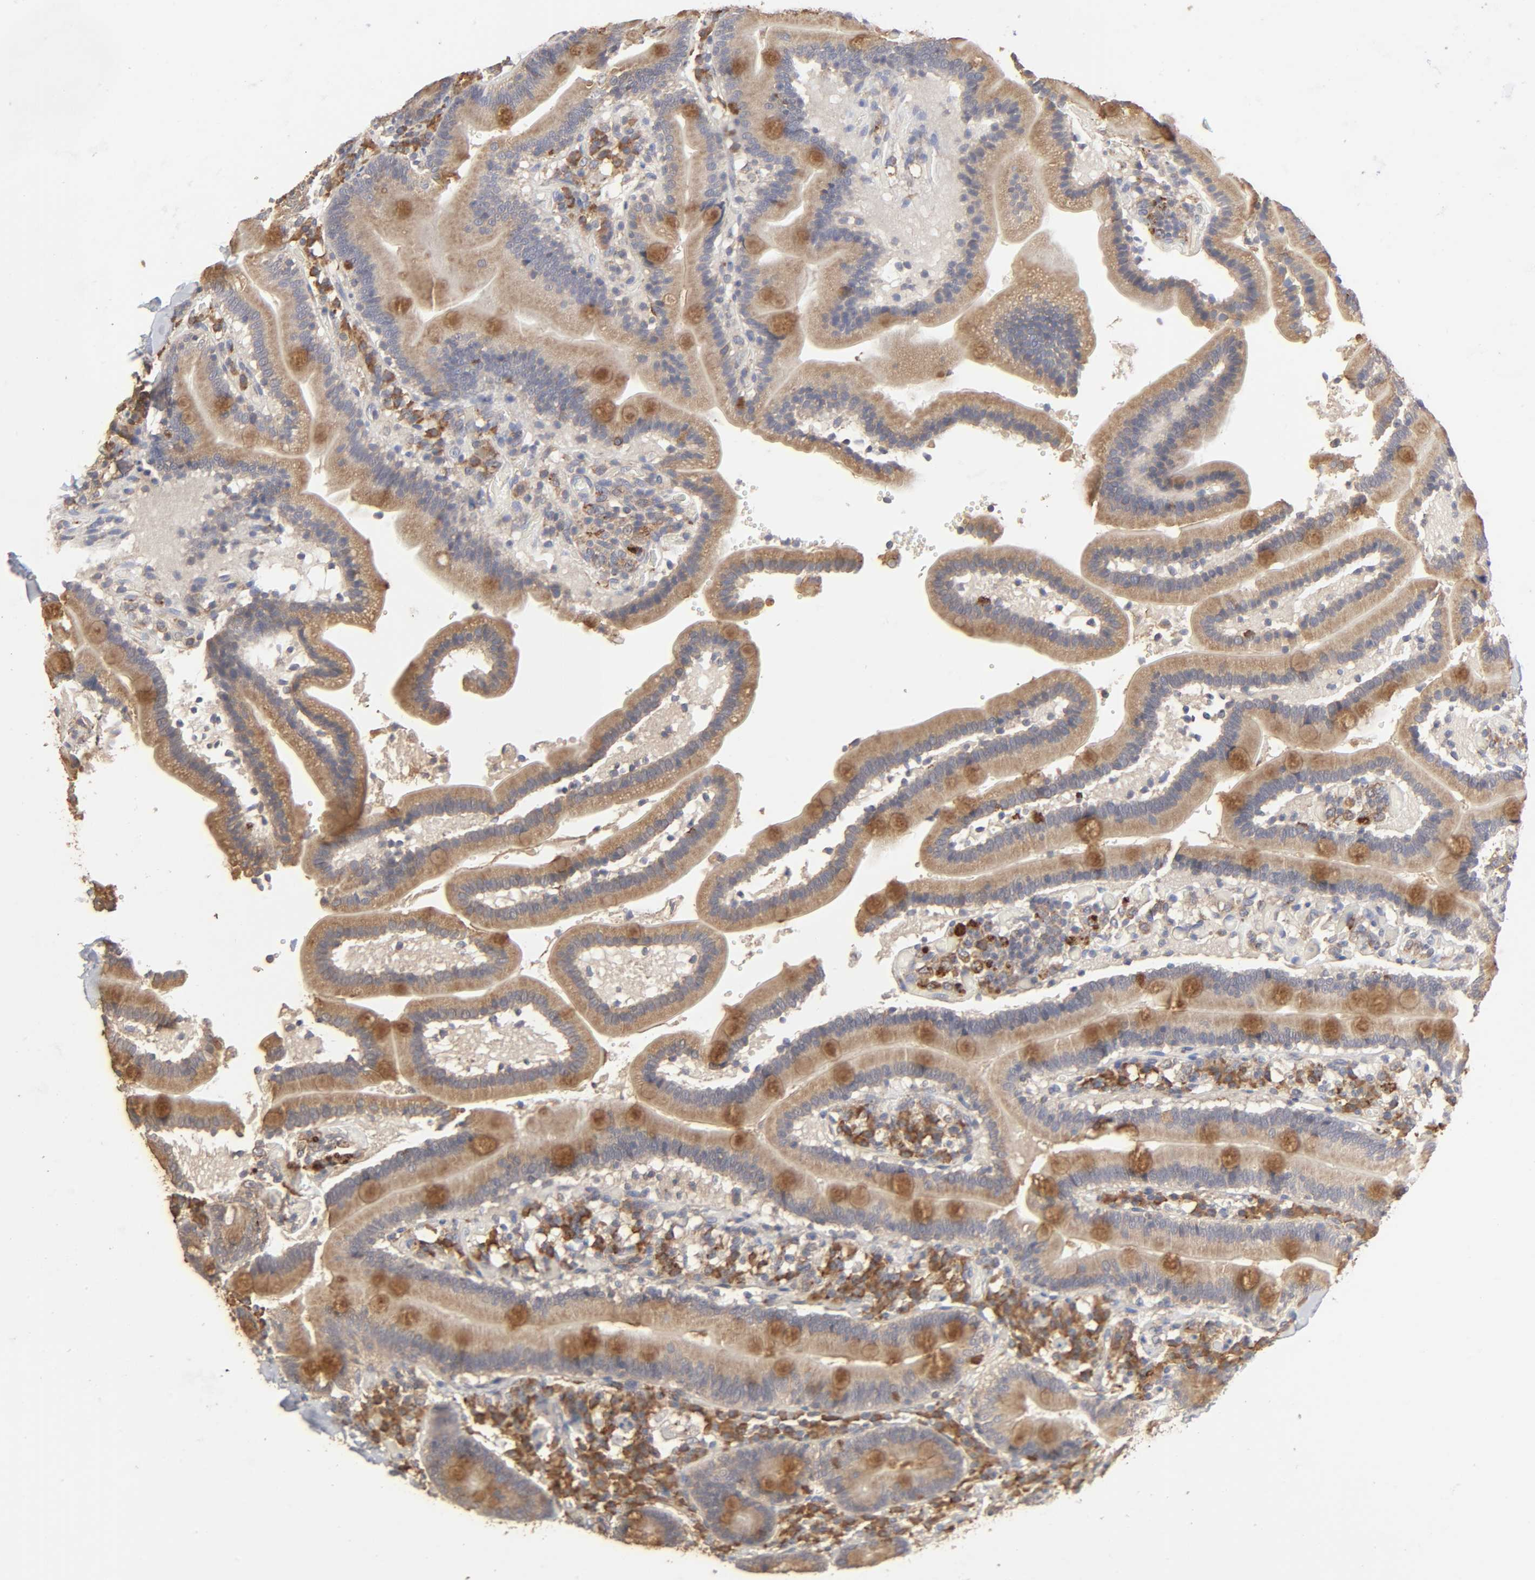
{"staining": {"intensity": "moderate", "quantity": ">75%", "location": "cytoplasmic/membranous"}, "tissue": "duodenum", "cell_type": "Glandular cells", "image_type": "normal", "snomed": [{"axis": "morphology", "description": "Normal tissue, NOS"}, {"axis": "topography", "description": "Duodenum"}], "caption": "Glandular cells display moderate cytoplasmic/membranous expression in approximately >75% of cells in unremarkable duodenum.", "gene": "EIF4G2", "patient": {"sex": "male", "age": 66}}